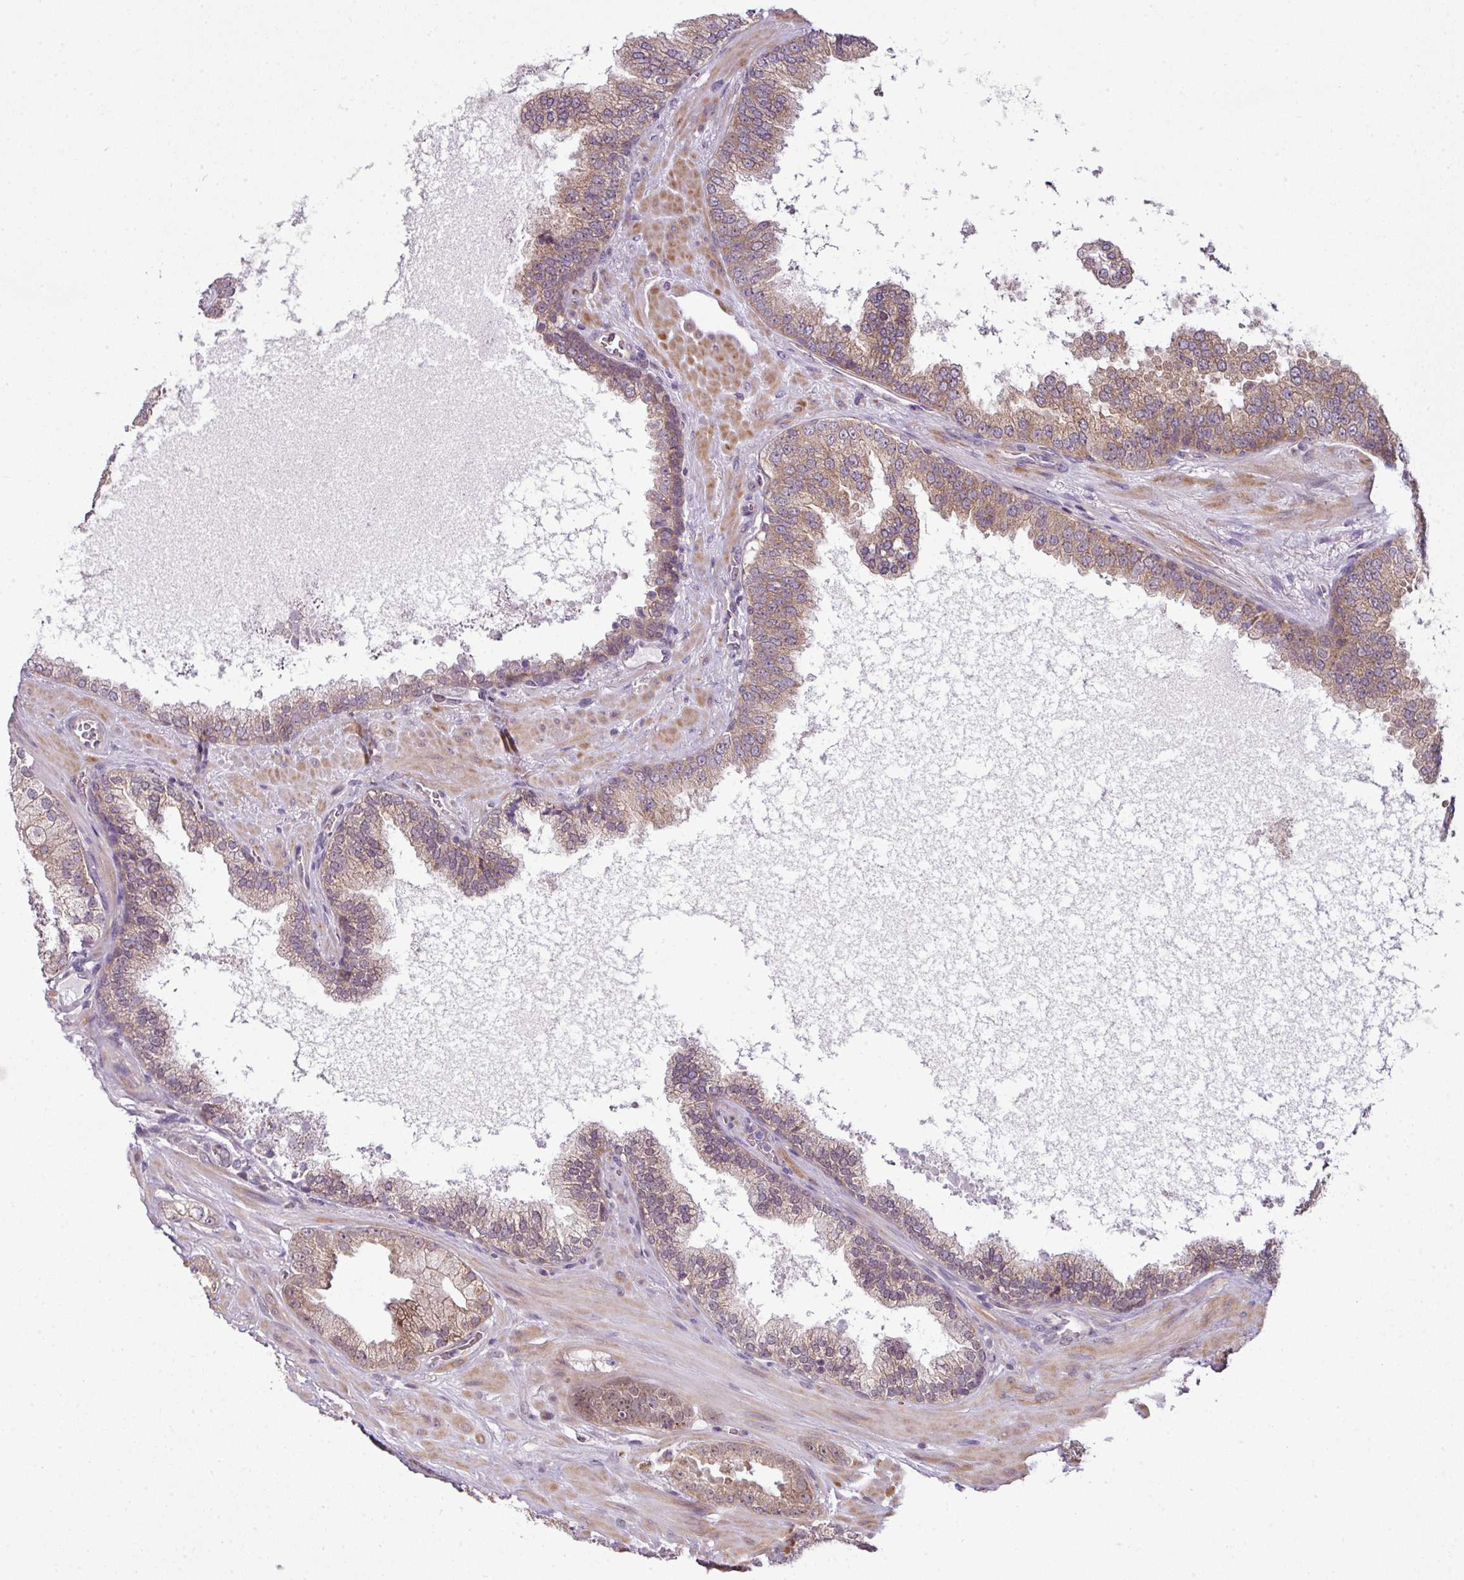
{"staining": {"intensity": "moderate", "quantity": ">75%", "location": "cytoplasmic/membranous"}, "tissue": "prostate cancer", "cell_type": "Tumor cells", "image_type": "cancer", "snomed": [{"axis": "morphology", "description": "Adenocarcinoma, High grade"}, {"axis": "topography", "description": "Prostate"}], "caption": "Tumor cells demonstrate medium levels of moderate cytoplasmic/membranous staining in about >75% of cells in prostate high-grade adenocarcinoma.", "gene": "DERPC", "patient": {"sex": "male", "age": 68}}